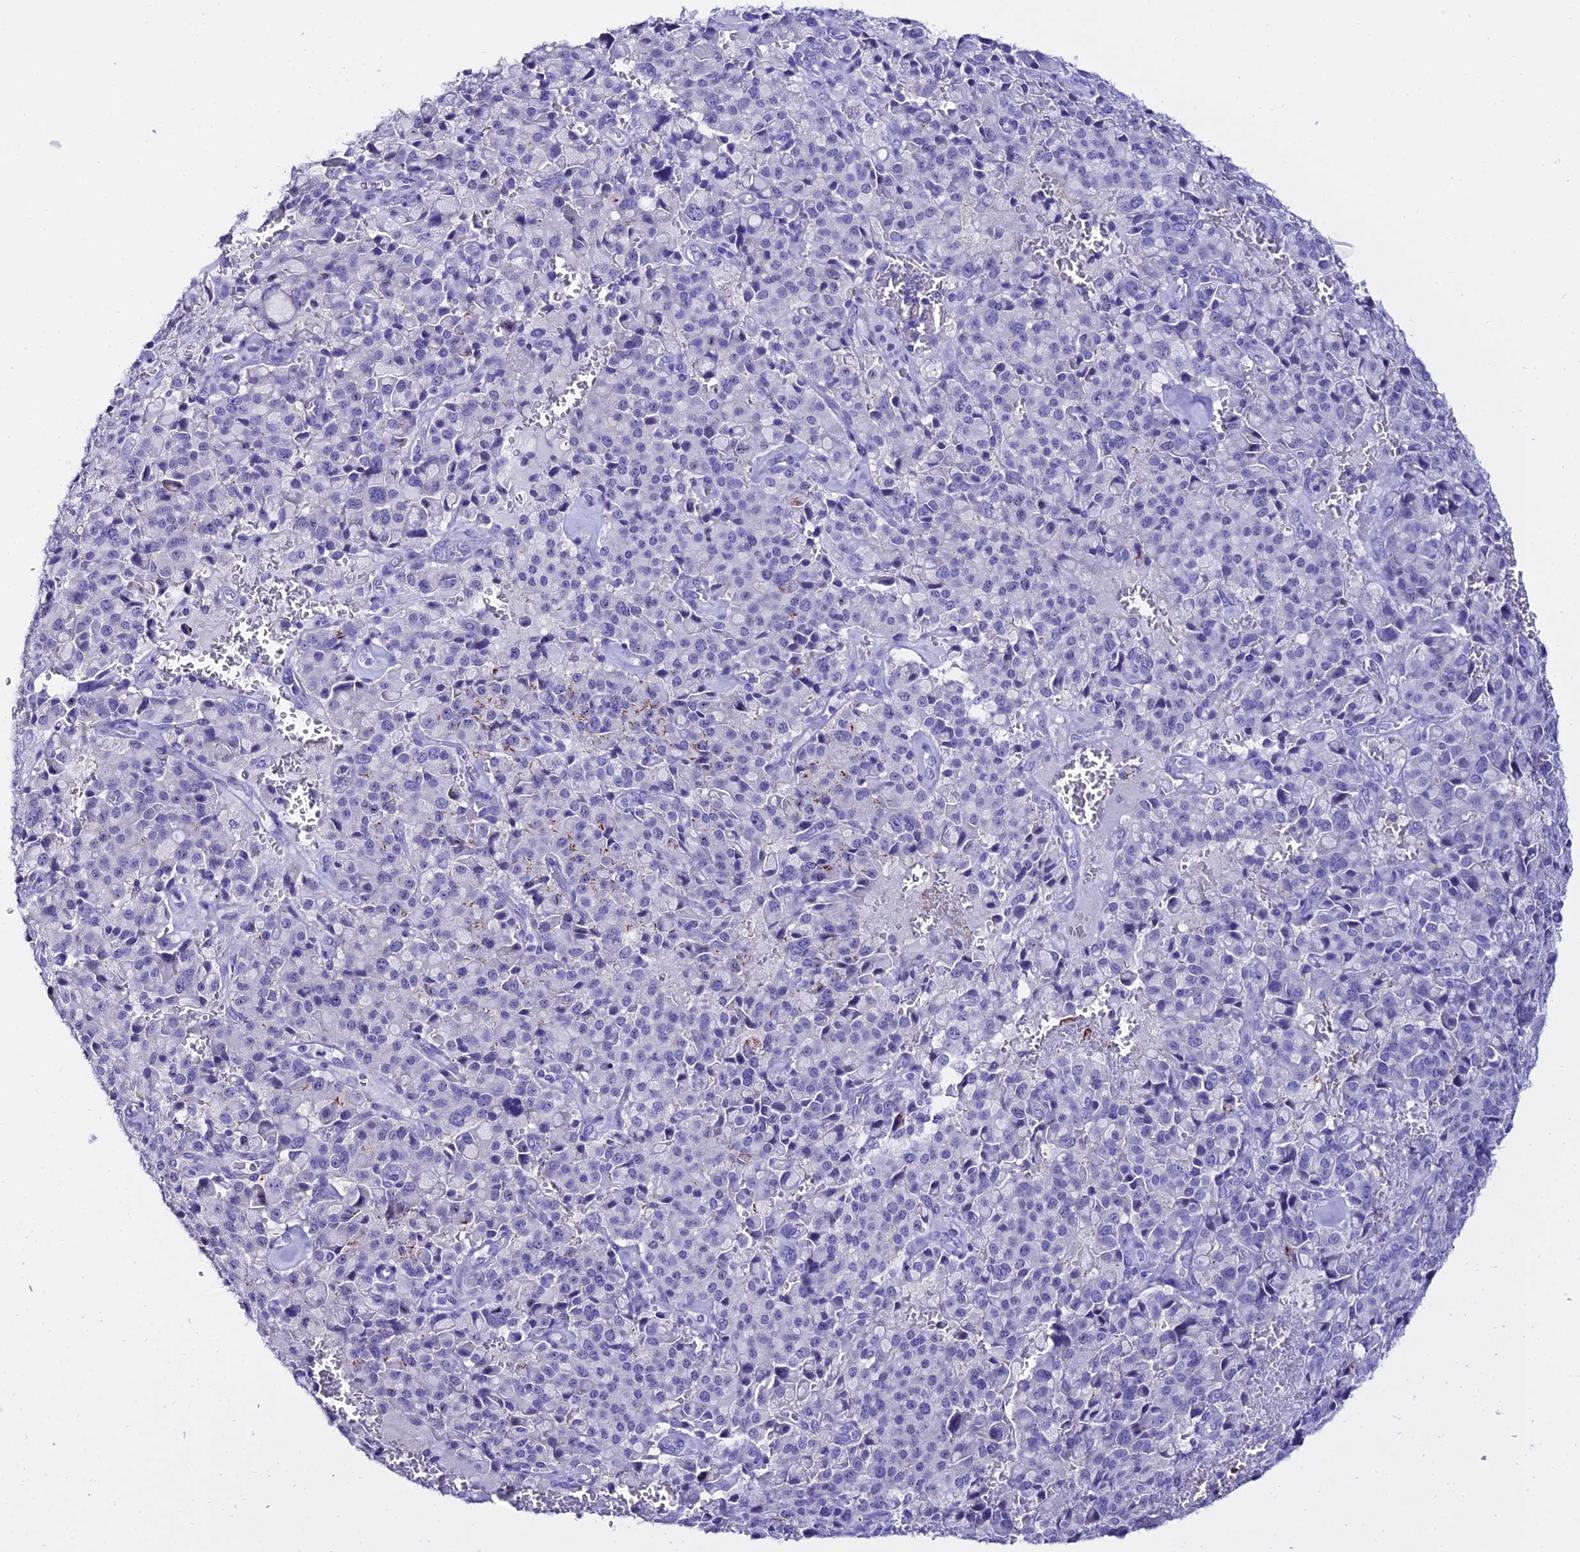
{"staining": {"intensity": "negative", "quantity": "none", "location": "none"}, "tissue": "pancreatic cancer", "cell_type": "Tumor cells", "image_type": "cancer", "snomed": [{"axis": "morphology", "description": "Adenocarcinoma, NOS"}, {"axis": "topography", "description": "Pancreas"}], "caption": "Photomicrograph shows no protein staining in tumor cells of adenocarcinoma (pancreatic) tissue.", "gene": "OR4D5", "patient": {"sex": "male", "age": 65}}